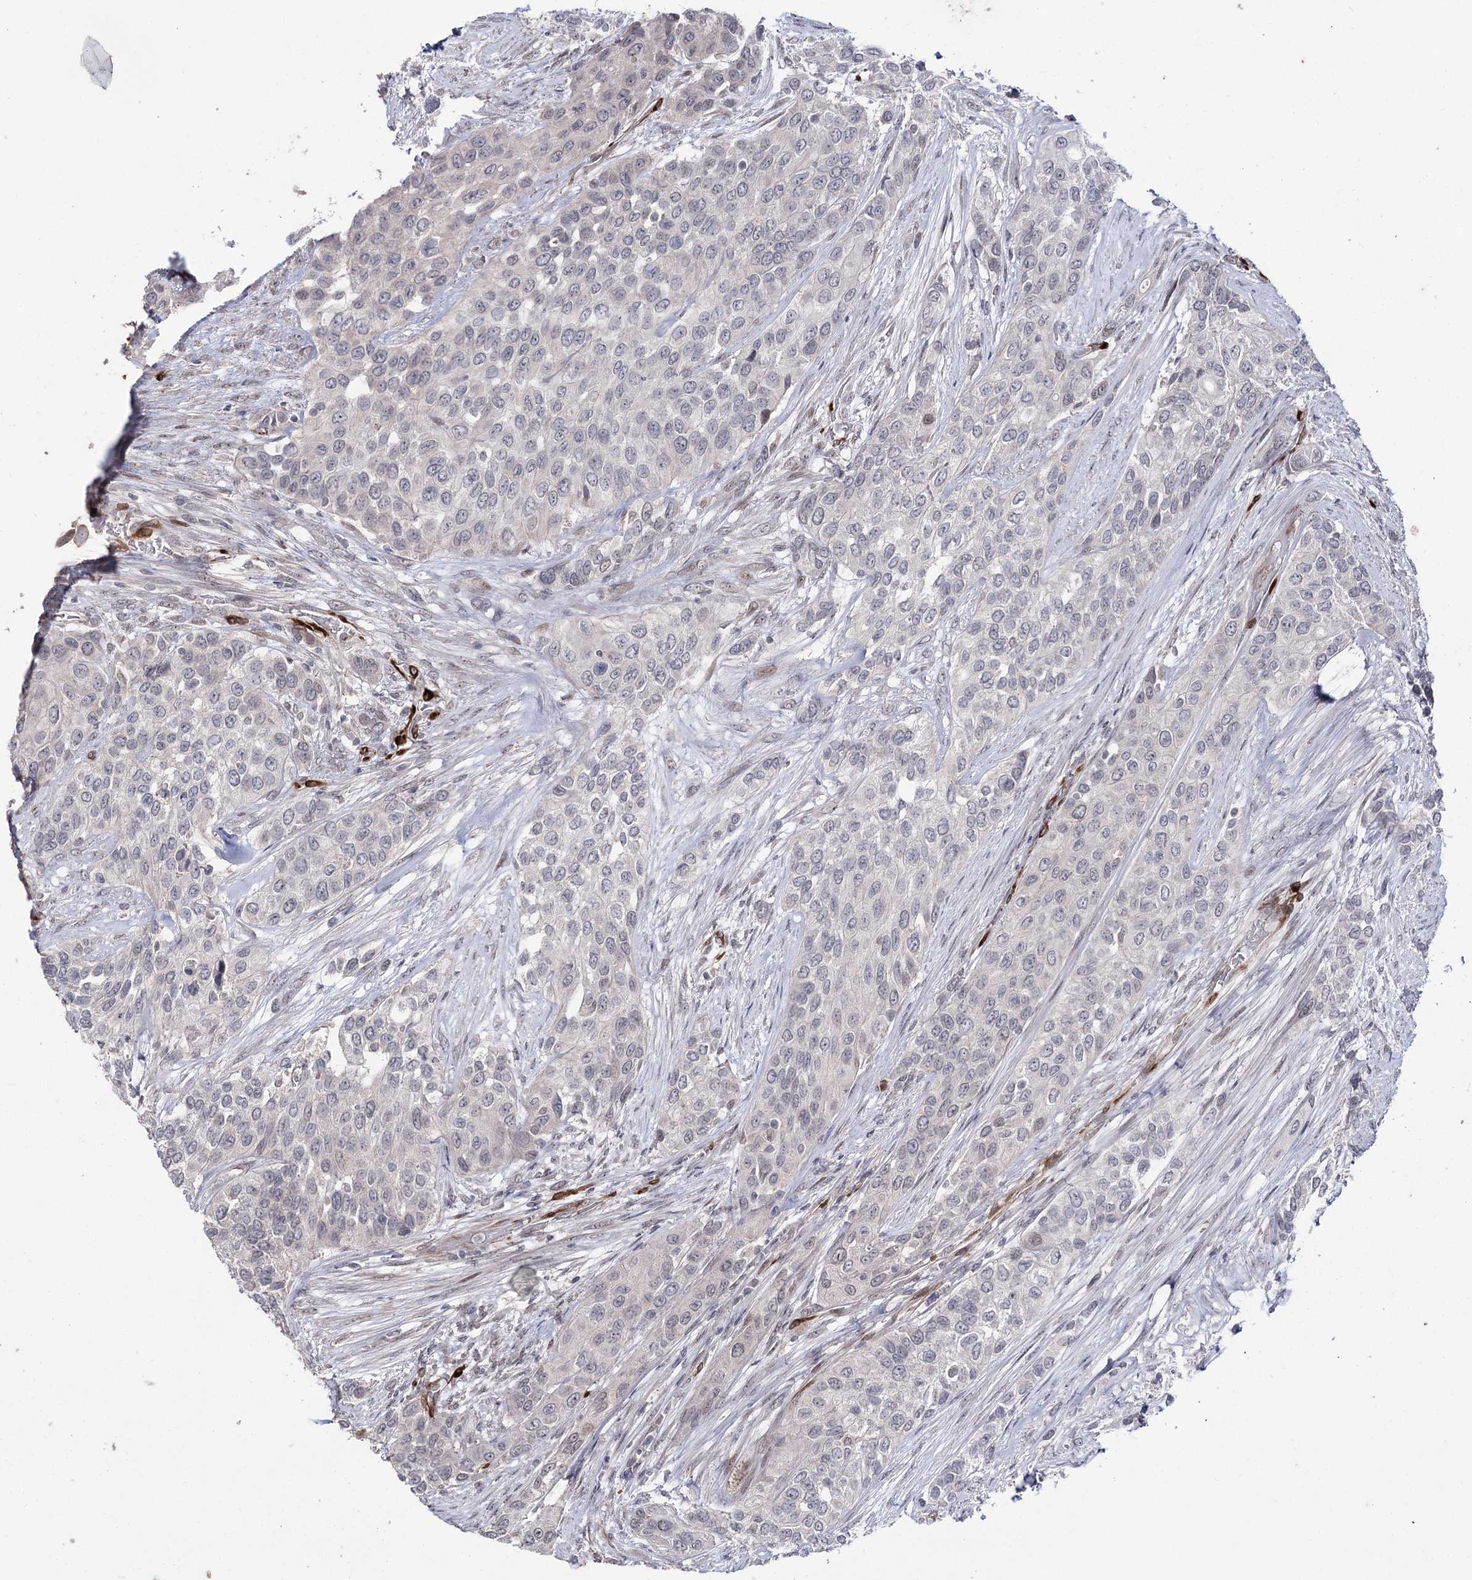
{"staining": {"intensity": "negative", "quantity": "none", "location": "none"}, "tissue": "urothelial cancer", "cell_type": "Tumor cells", "image_type": "cancer", "snomed": [{"axis": "morphology", "description": "Normal tissue, NOS"}, {"axis": "morphology", "description": "Urothelial carcinoma, High grade"}, {"axis": "topography", "description": "Vascular tissue"}, {"axis": "topography", "description": "Urinary bladder"}], "caption": "High power microscopy photomicrograph of an immunohistochemistry (IHC) photomicrograph of urothelial cancer, revealing no significant expression in tumor cells.", "gene": "HSD11B2", "patient": {"sex": "female", "age": 56}}